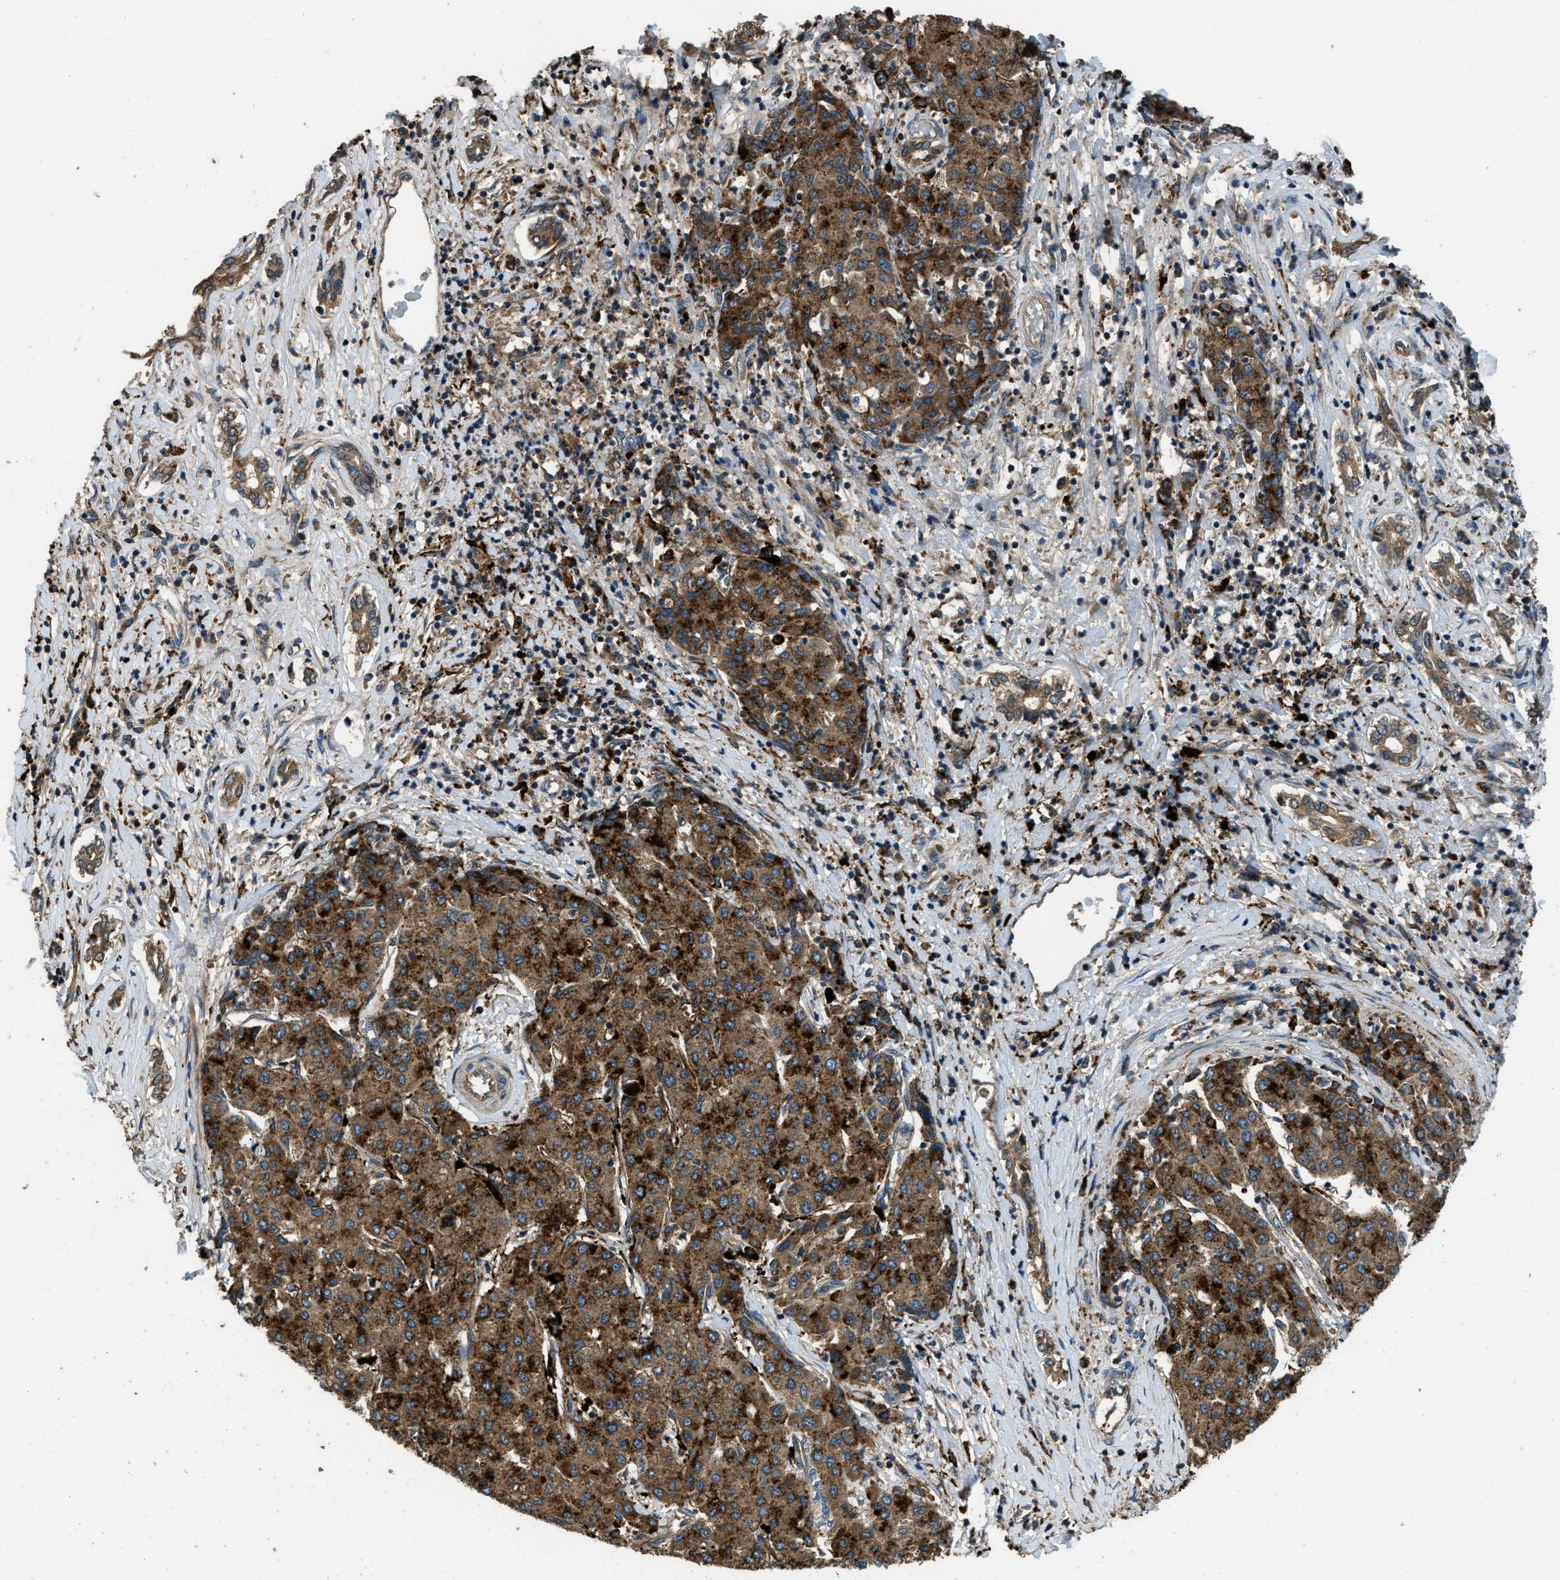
{"staining": {"intensity": "strong", "quantity": ">75%", "location": "cytoplasmic/membranous"}, "tissue": "liver cancer", "cell_type": "Tumor cells", "image_type": "cancer", "snomed": [{"axis": "morphology", "description": "Carcinoma, Hepatocellular, NOS"}, {"axis": "topography", "description": "Liver"}], "caption": "Tumor cells exhibit high levels of strong cytoplasmic/membranous positivity in approximately >75% of cells in liver hepatocellular carcinoma. (DAB = brown stain, brightfield microscopy at high magnification).", "gene": "GGH", "patient": {"sex": "male", "age": 65}}